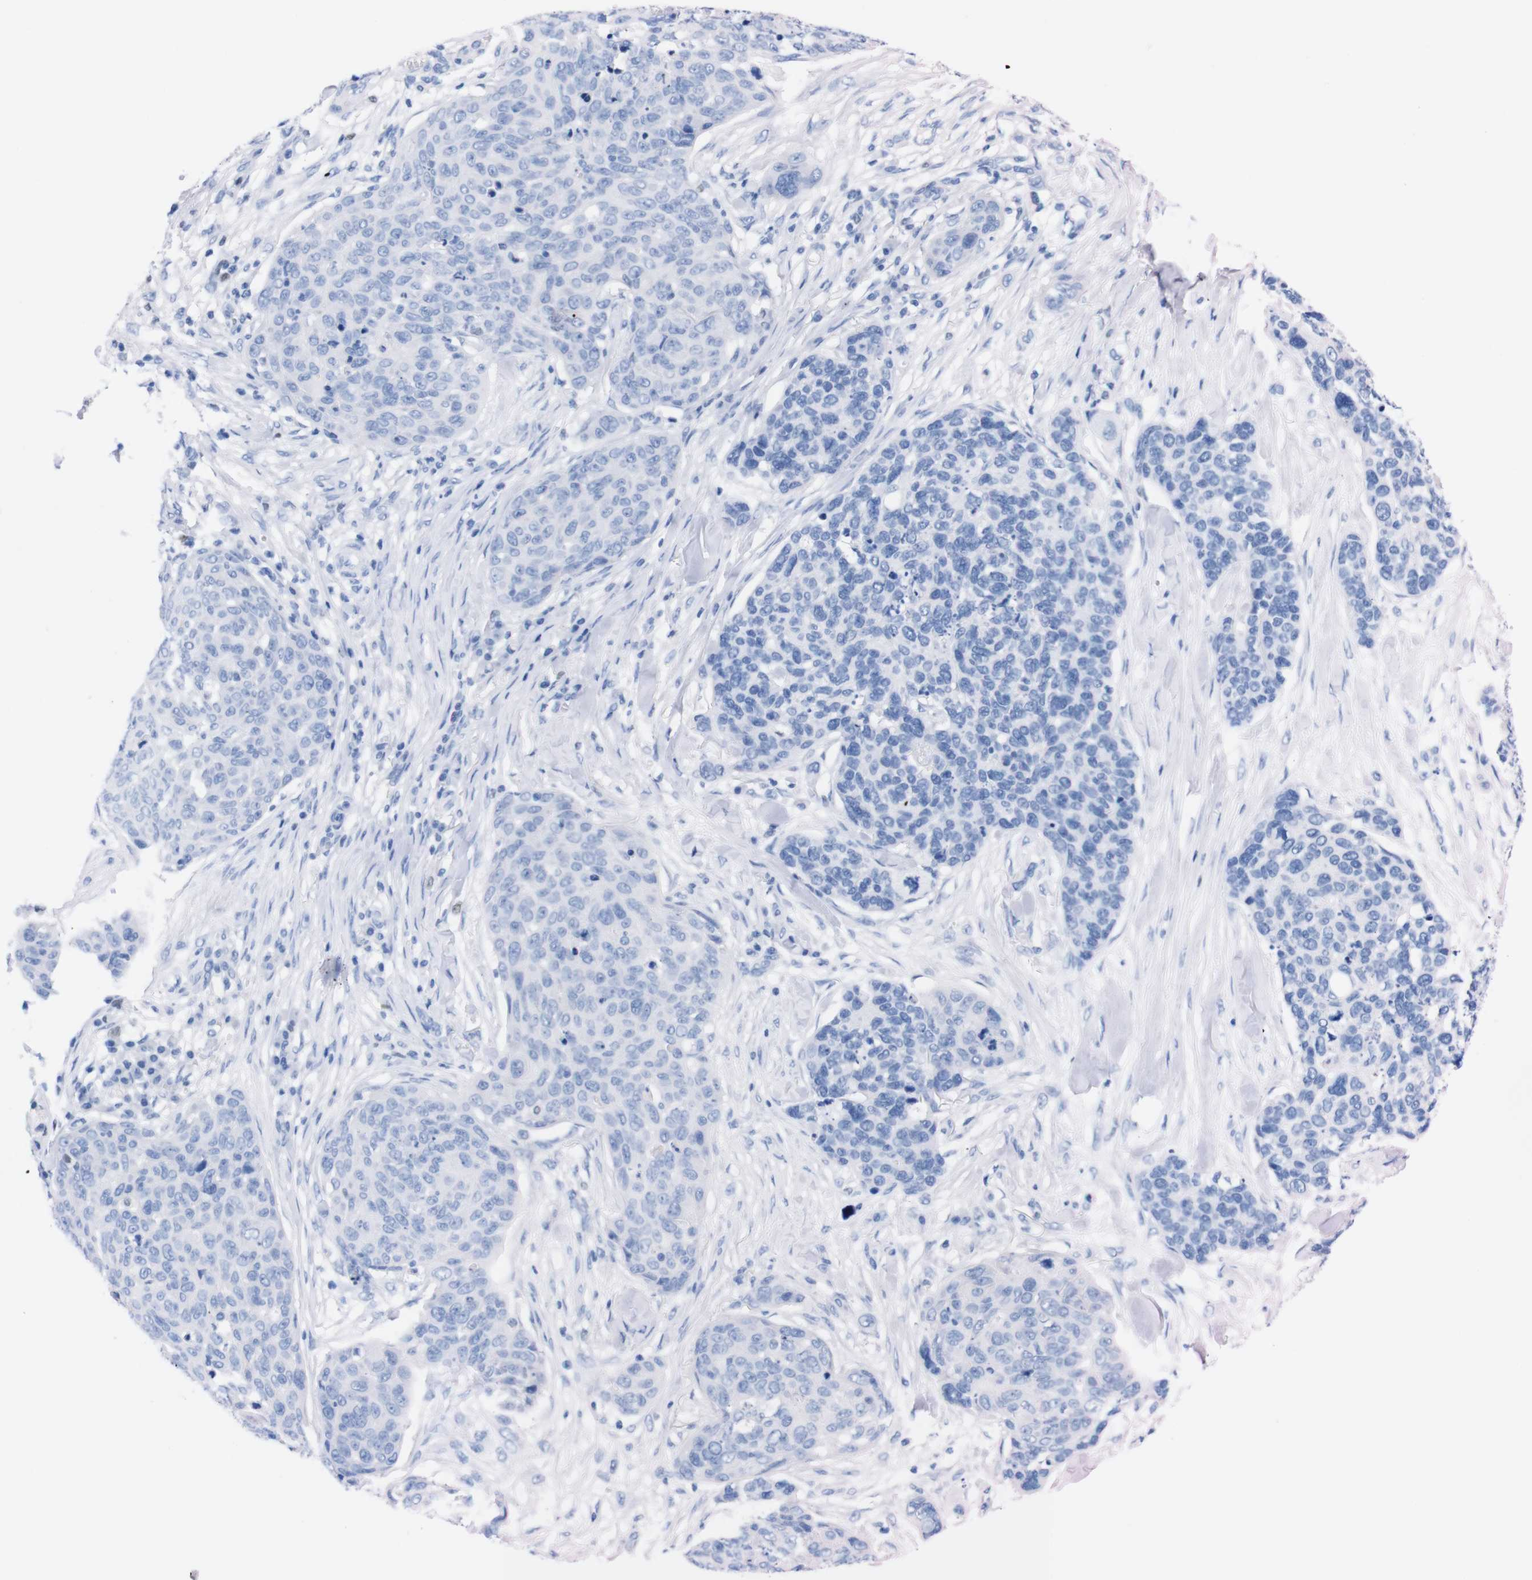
{"staining": {"intensity": "negative", "quantity": "none", "location": "none"}, "tissue": "skin cancer", "cell_type": "Tumor cells", "image_type": "cancer", "snomed": [{"axis": "morphology", "description": "Squamous cell carcinoma in situ, NOS"}, {"axis": "morphology", "description": "Squamous cell carcinoma, NOS"}, {"axis": "topography", "description": "Skin"}], "caption": "There is no significant staining in tumor cells of skin cancer. (DAB (3,3'-diaminobenzidine) immunohistochemistry visualized using brightfield microscopy, high magnification).", "gene": "P2RY12", "patient": {"sex": "male", "age": 93}}